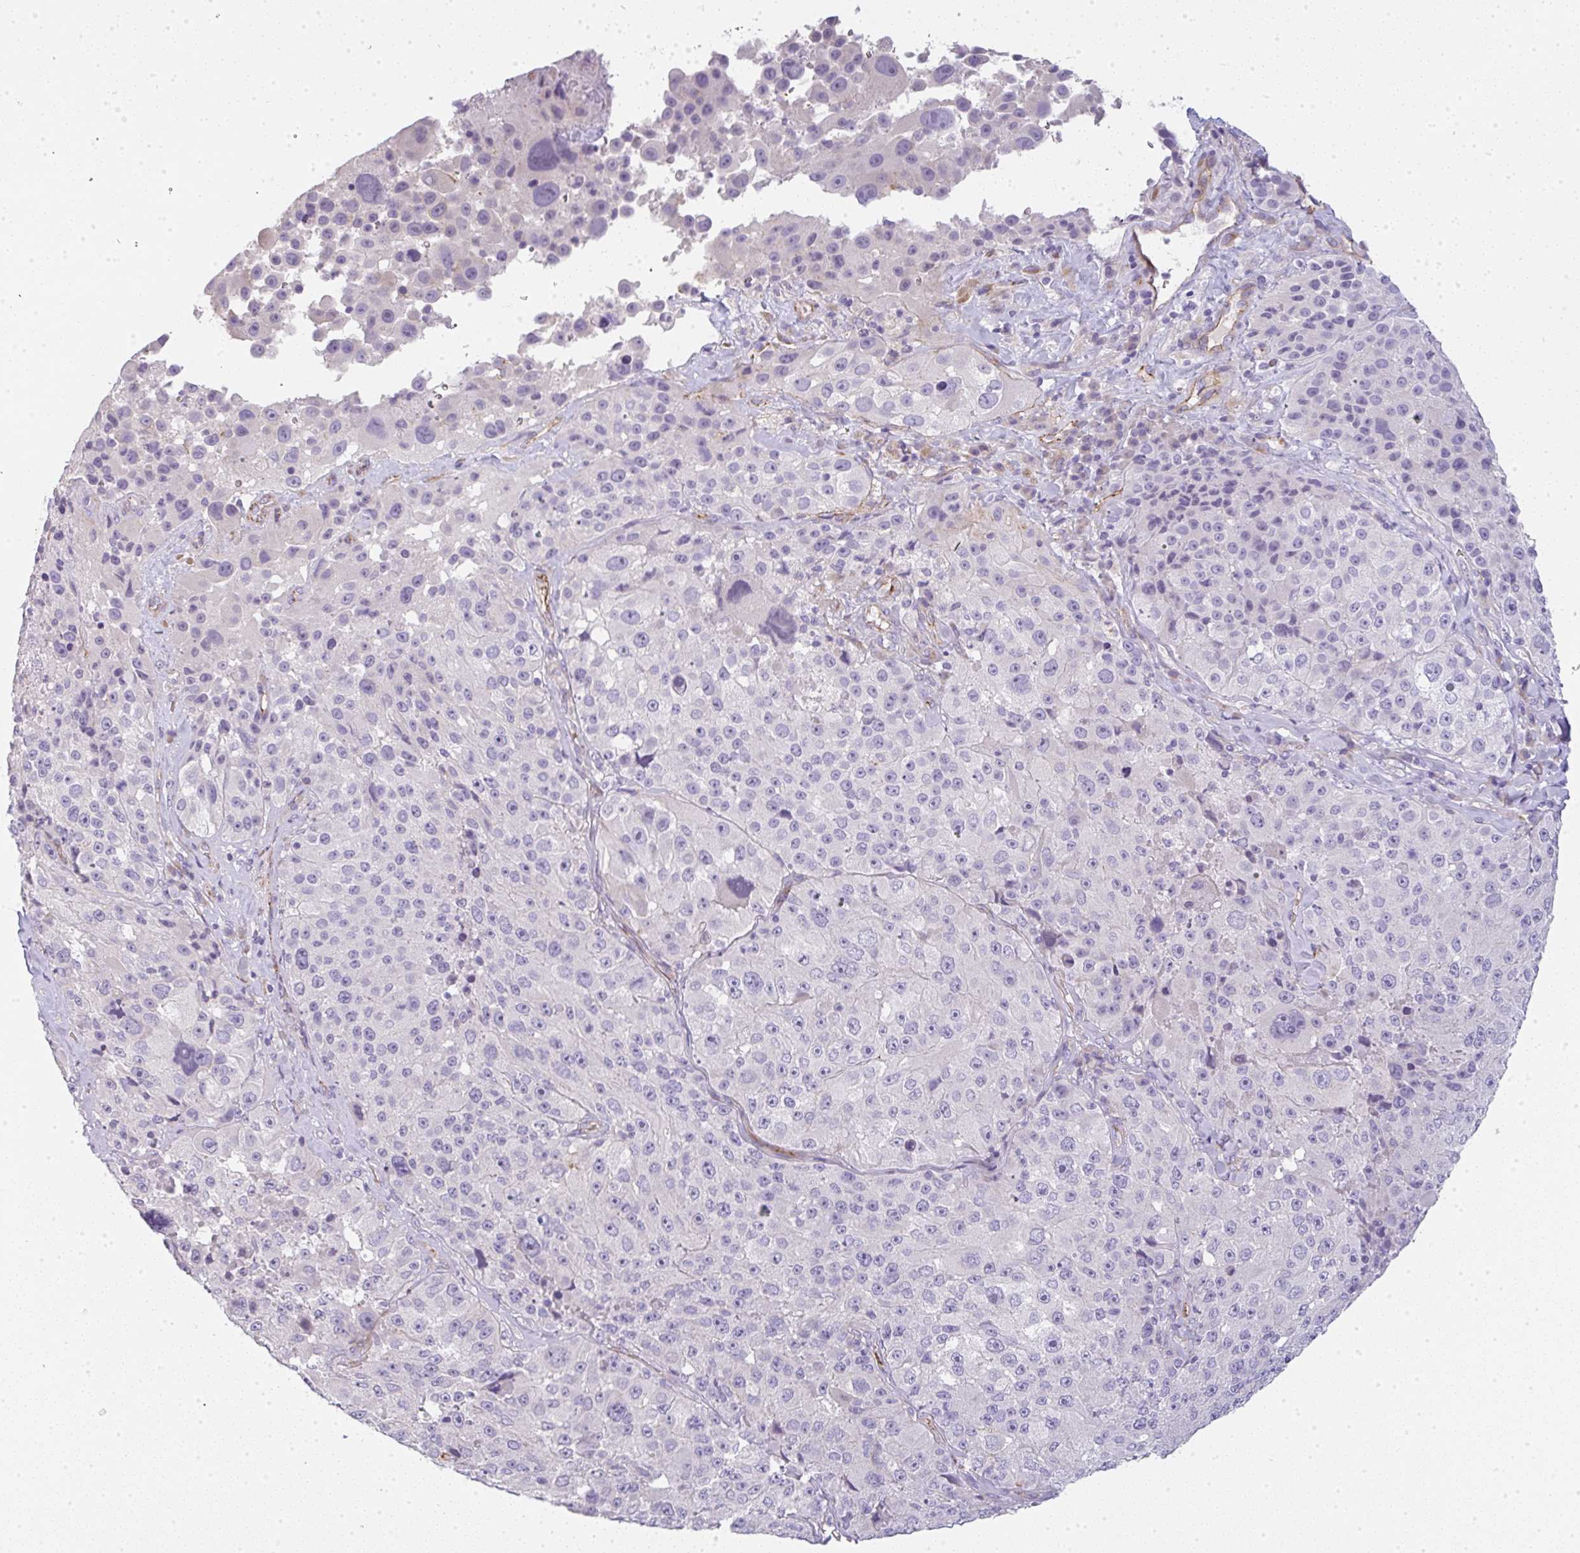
{"staining": {"intensity": "negative", "quantity": "none", "location": "none"}, "tissue": "melanoma", "cell_type": "Tumor cells", "image_type": "cancer", "snomed": [{"axis": "morphology", "description": "Malignant melanoma, Metastatic site"}, {"axis": "topography", "description": "Lymph node"}], "caption": "IHC of human malignant melanoma (metastatic site) exhibits no expression in tumor cells.", "gene": "LPAR4", "patient": {"sex": "male", "age": 62}}